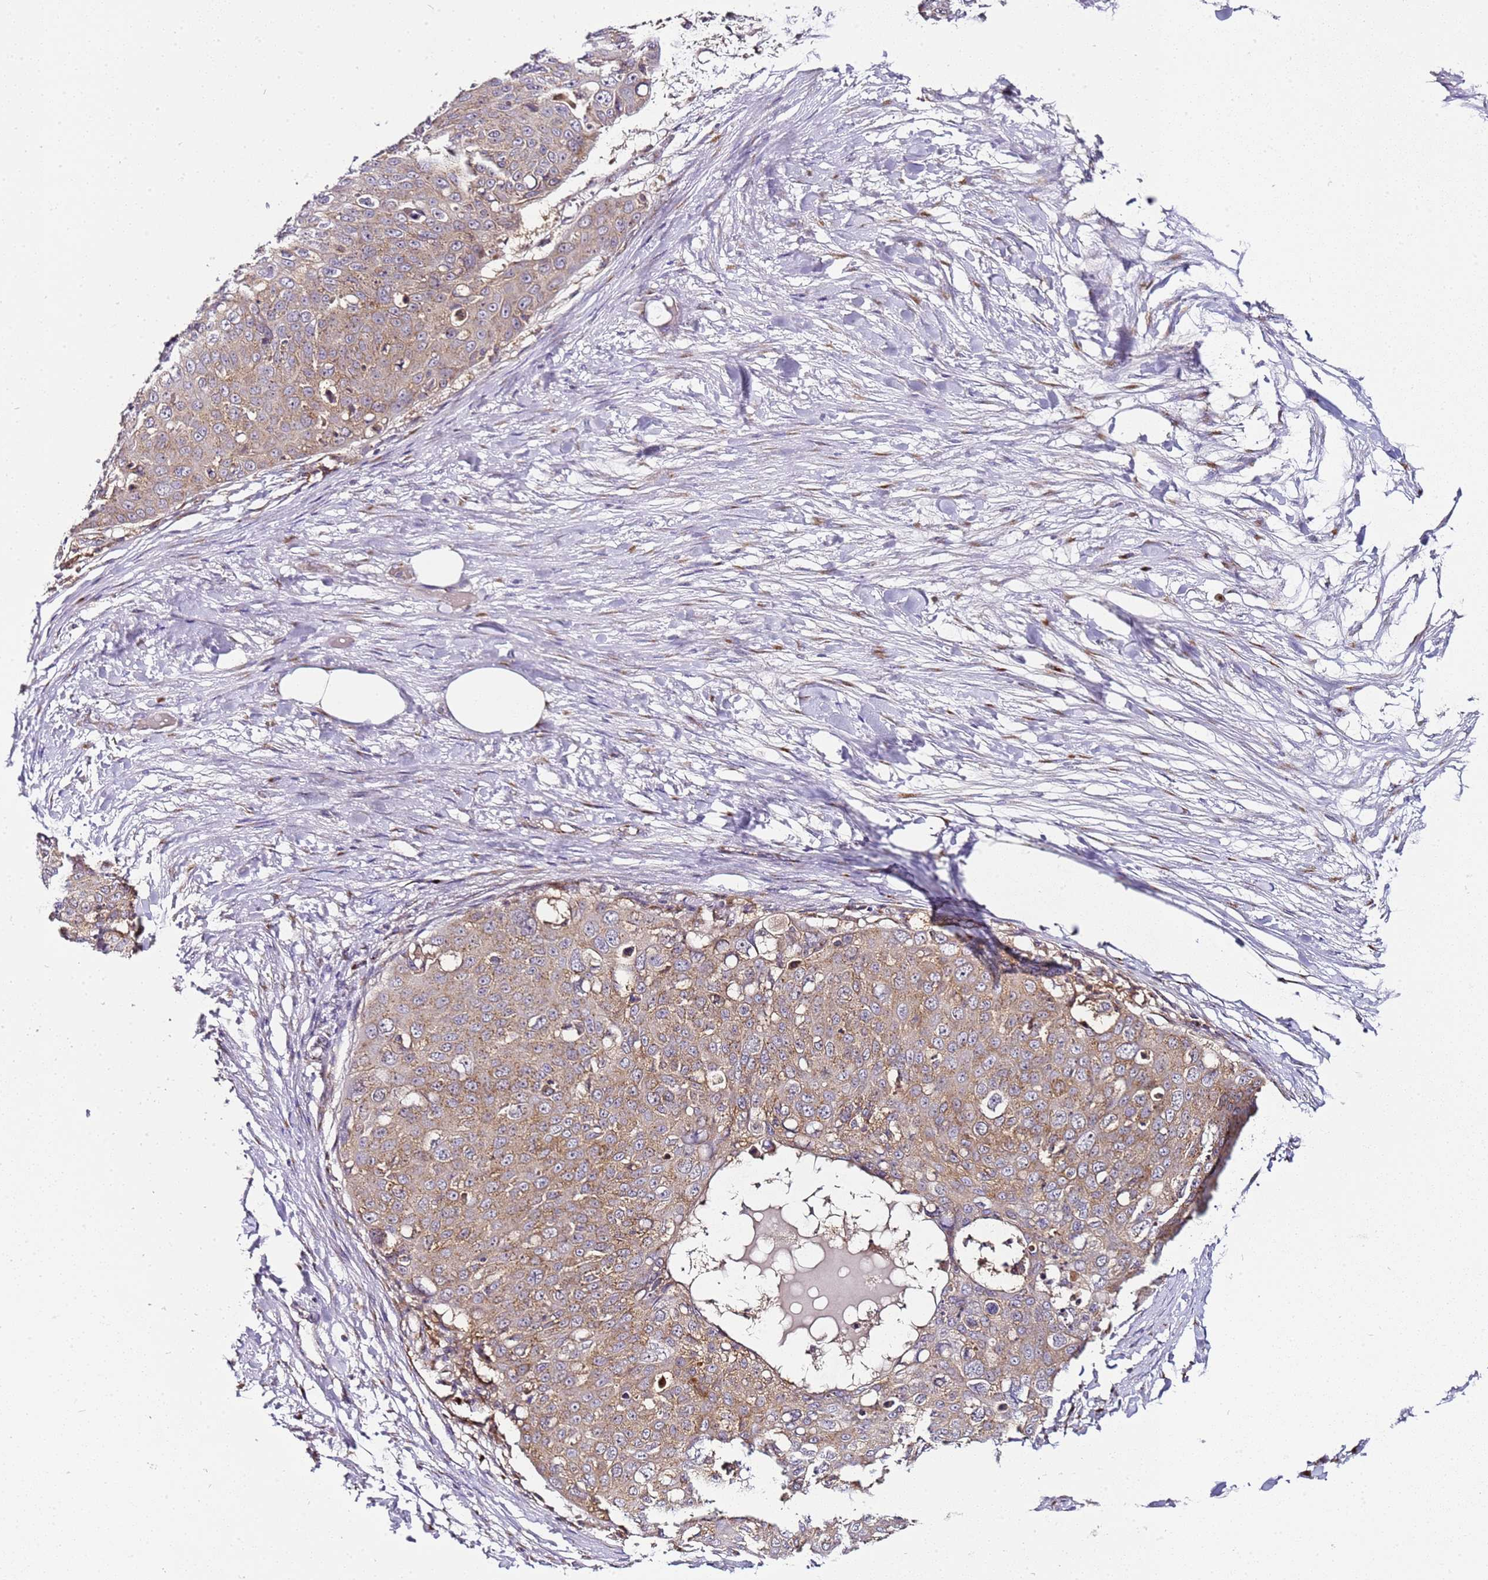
{"staining": {"intensity": "weak", "quantity": ">75%", "location": "cytoplasmic/membranous"}, "tissue": "skin cancer", "cell_type": "Tumor cells", "image_type": "cancer", "snomed": [{"axis": "morphology", "description": "Squamous cell carcinoma, NOS"}, {"axis": "topography", "description": "Skin"}], "caption": "Tumor cells show low levels of weak cytoplasmic/membranous expression in about >75% of cells in human skin cancer.", "gene": "MRPL49", "patient": {"sex": "male", "age": 71}}